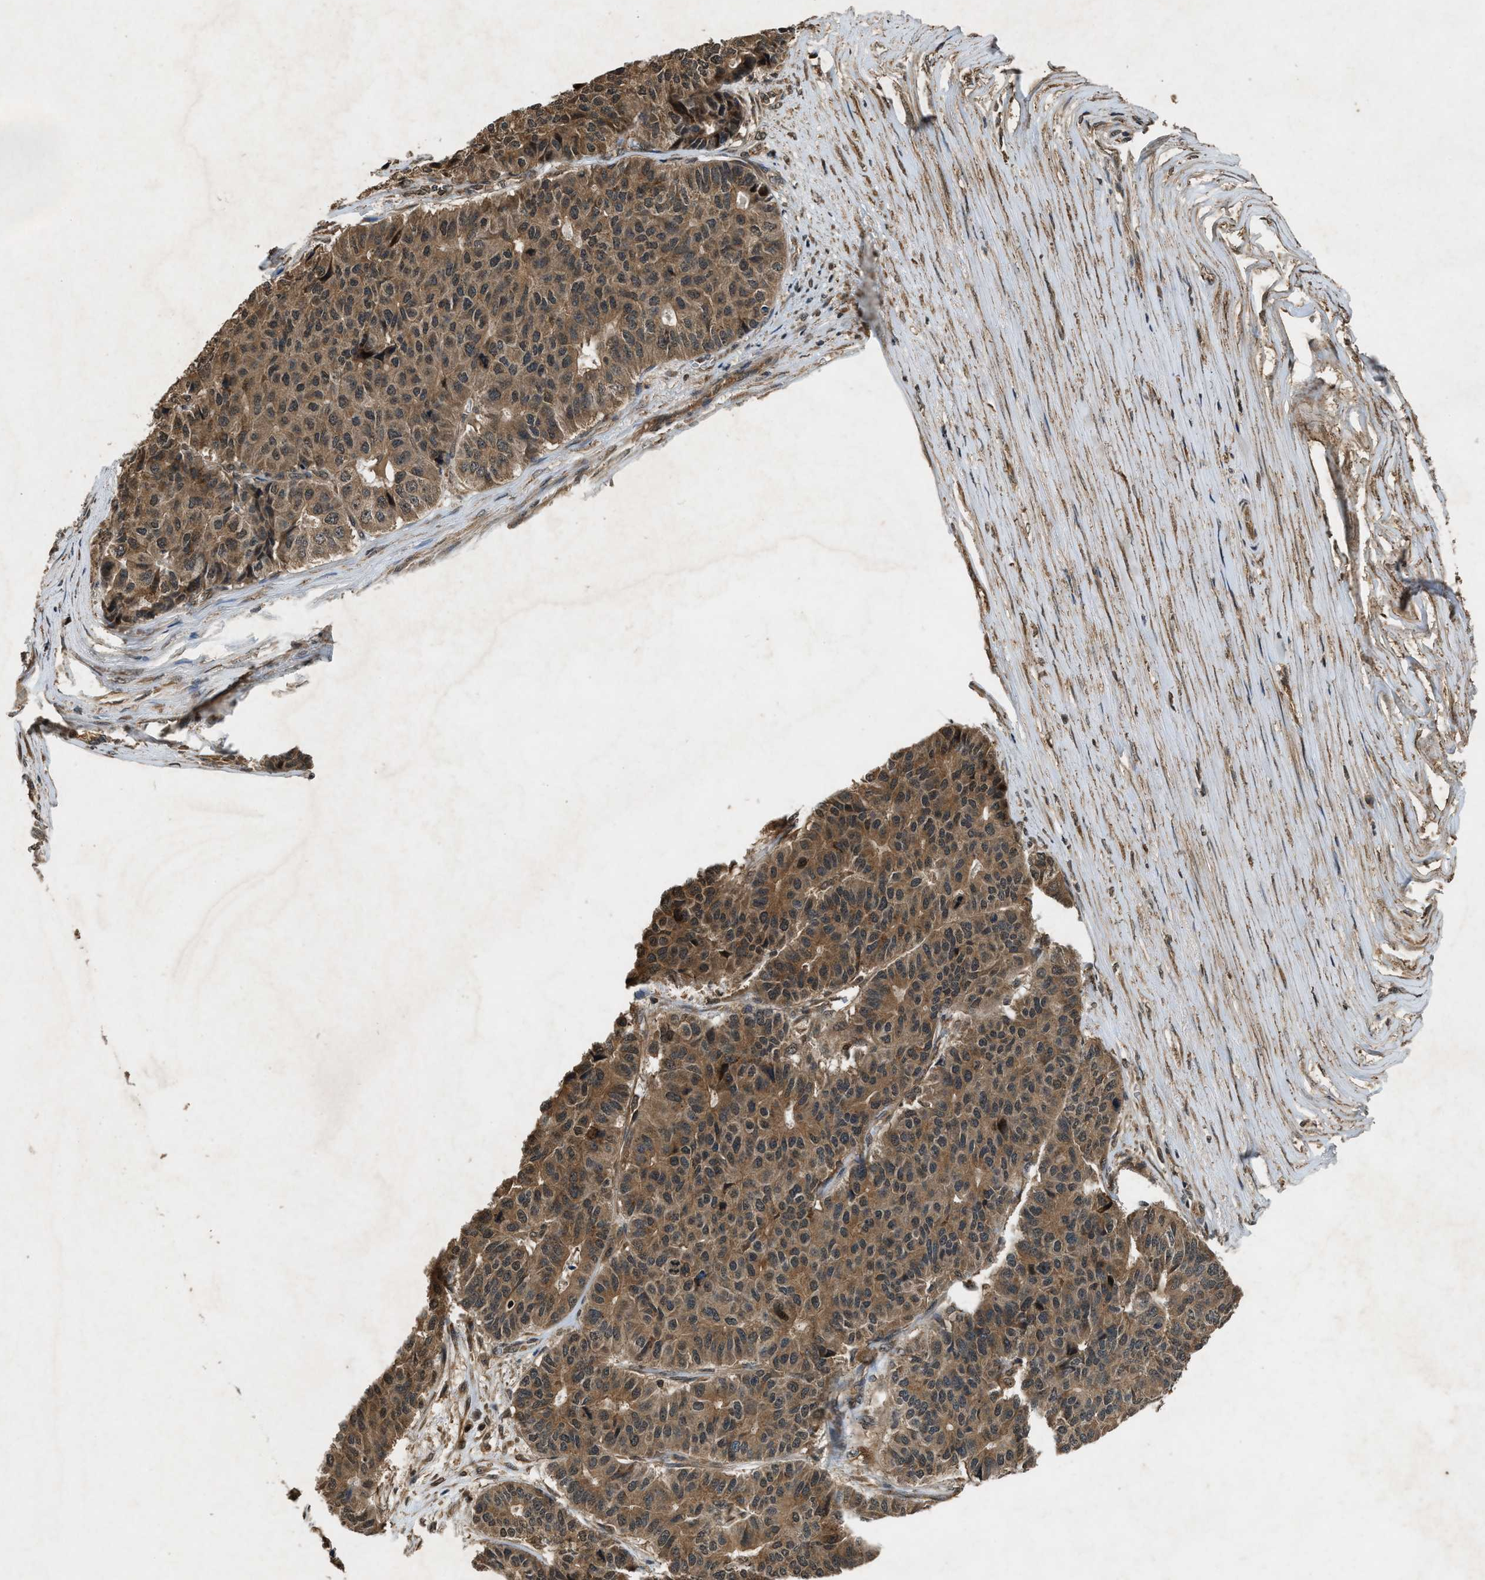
{"staining": {"intensity": "moderate", "quantity": ">75%", "location": "cytoplasmic/membranous"}, "tissue": "pancreatic cancer", "cell_type": "Tumor cells", "image_type": "cancer", "snomed": [{"axis": "morphology", "description": "Adenocarcinoma, NOS"}, {"axis": "topography", "description": "Pancreas"}], "caption": "IHC histopathology image of neoplastic tissue: human pancreatic adenocarcinoma stained using immunohistochemistry demonstrates medium levels of moderate protein expression localized specifically in the cytoplasmic/membranous of tumor cells, appearing as a cytoplasmic/membranous brown color.", "gene": "RPS6KB1", "patient": {"sex": "male", "age": 50}}